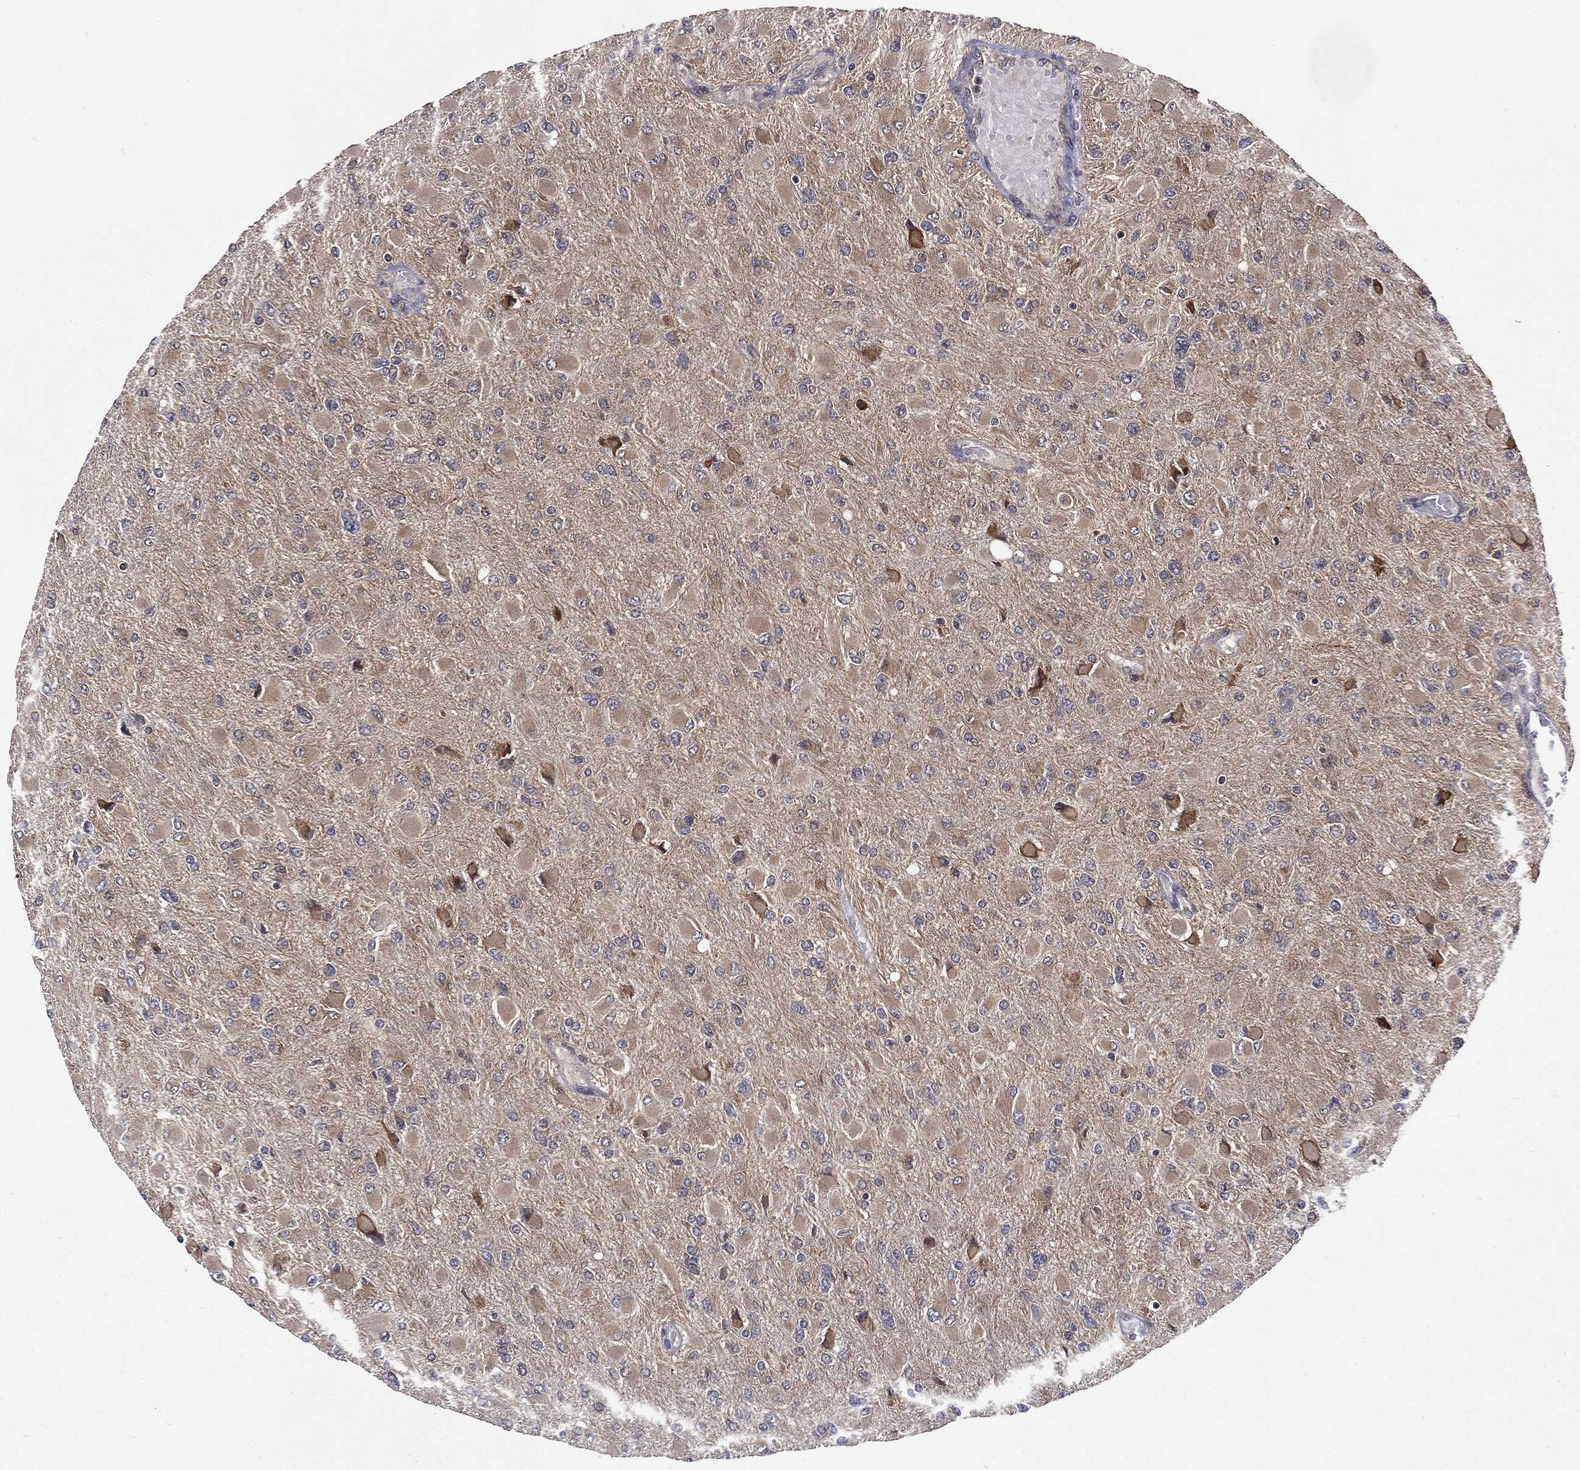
{"staining": {"intensity": "moderate", "quantity": "25%-75%", "location": "cytoplasmic/membranous"}, "tissue": "glioma", "cell_type": "Tumor cells", "image_type": "cancer", "snomed": [{"axis": "morphology", "description": "Glioma, malignant, High grade"}, {"axis": "topography", "description": "Cerebral cortex"}], "caption": "Moderate cytoplasmic/membranous staining for a protein is appreciated in about 25%-75% of tumor cells of malignant glioma (high-grade) using IHC.", "gene": "RAB11FIP4", "patient": {"sex": "female", "age": 36}}